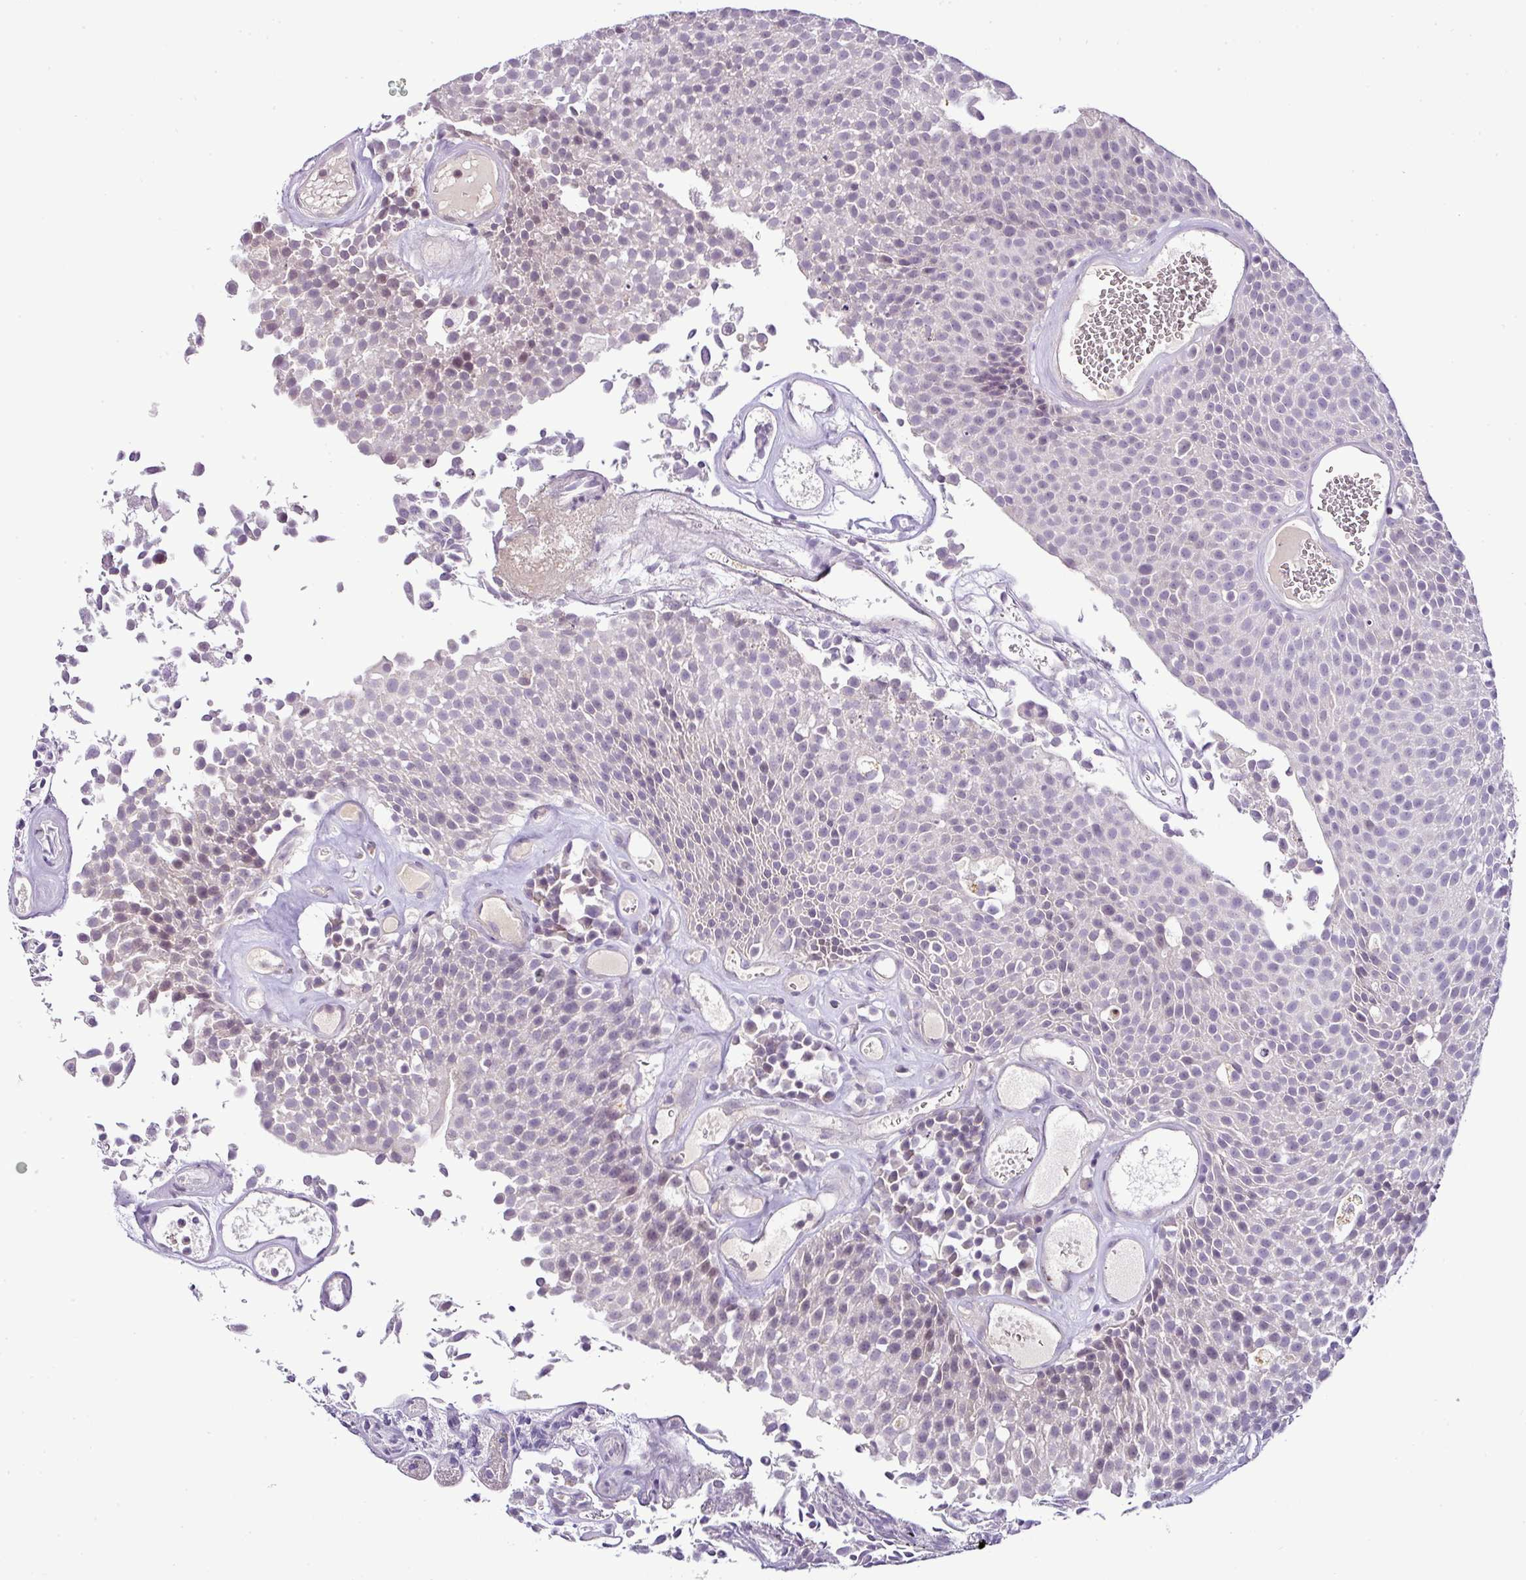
{"staining": {"intensity": "weak", "quantity": "<25%", "location": "nuclear"}, "tissue": "urothelial cancer", "cell_type": "Tumor cells", "image_type": "cancer", "snomed": [{"axis": "morphology", "description": "Urothelial carcinoma, Low grade"}, {"axis": "topography", "description": "Urinary bladder"}], "caption": "Immunohistochemistry (IHC) histopathology image of neoplastic tissue: human urothelial cancer stained with DAB (3,3'-diaminobenzidine) demonstrates no significant protein expression in tumor cells.", "gene": "TEX30", "patient": {"sex": "female", "age": 79}}